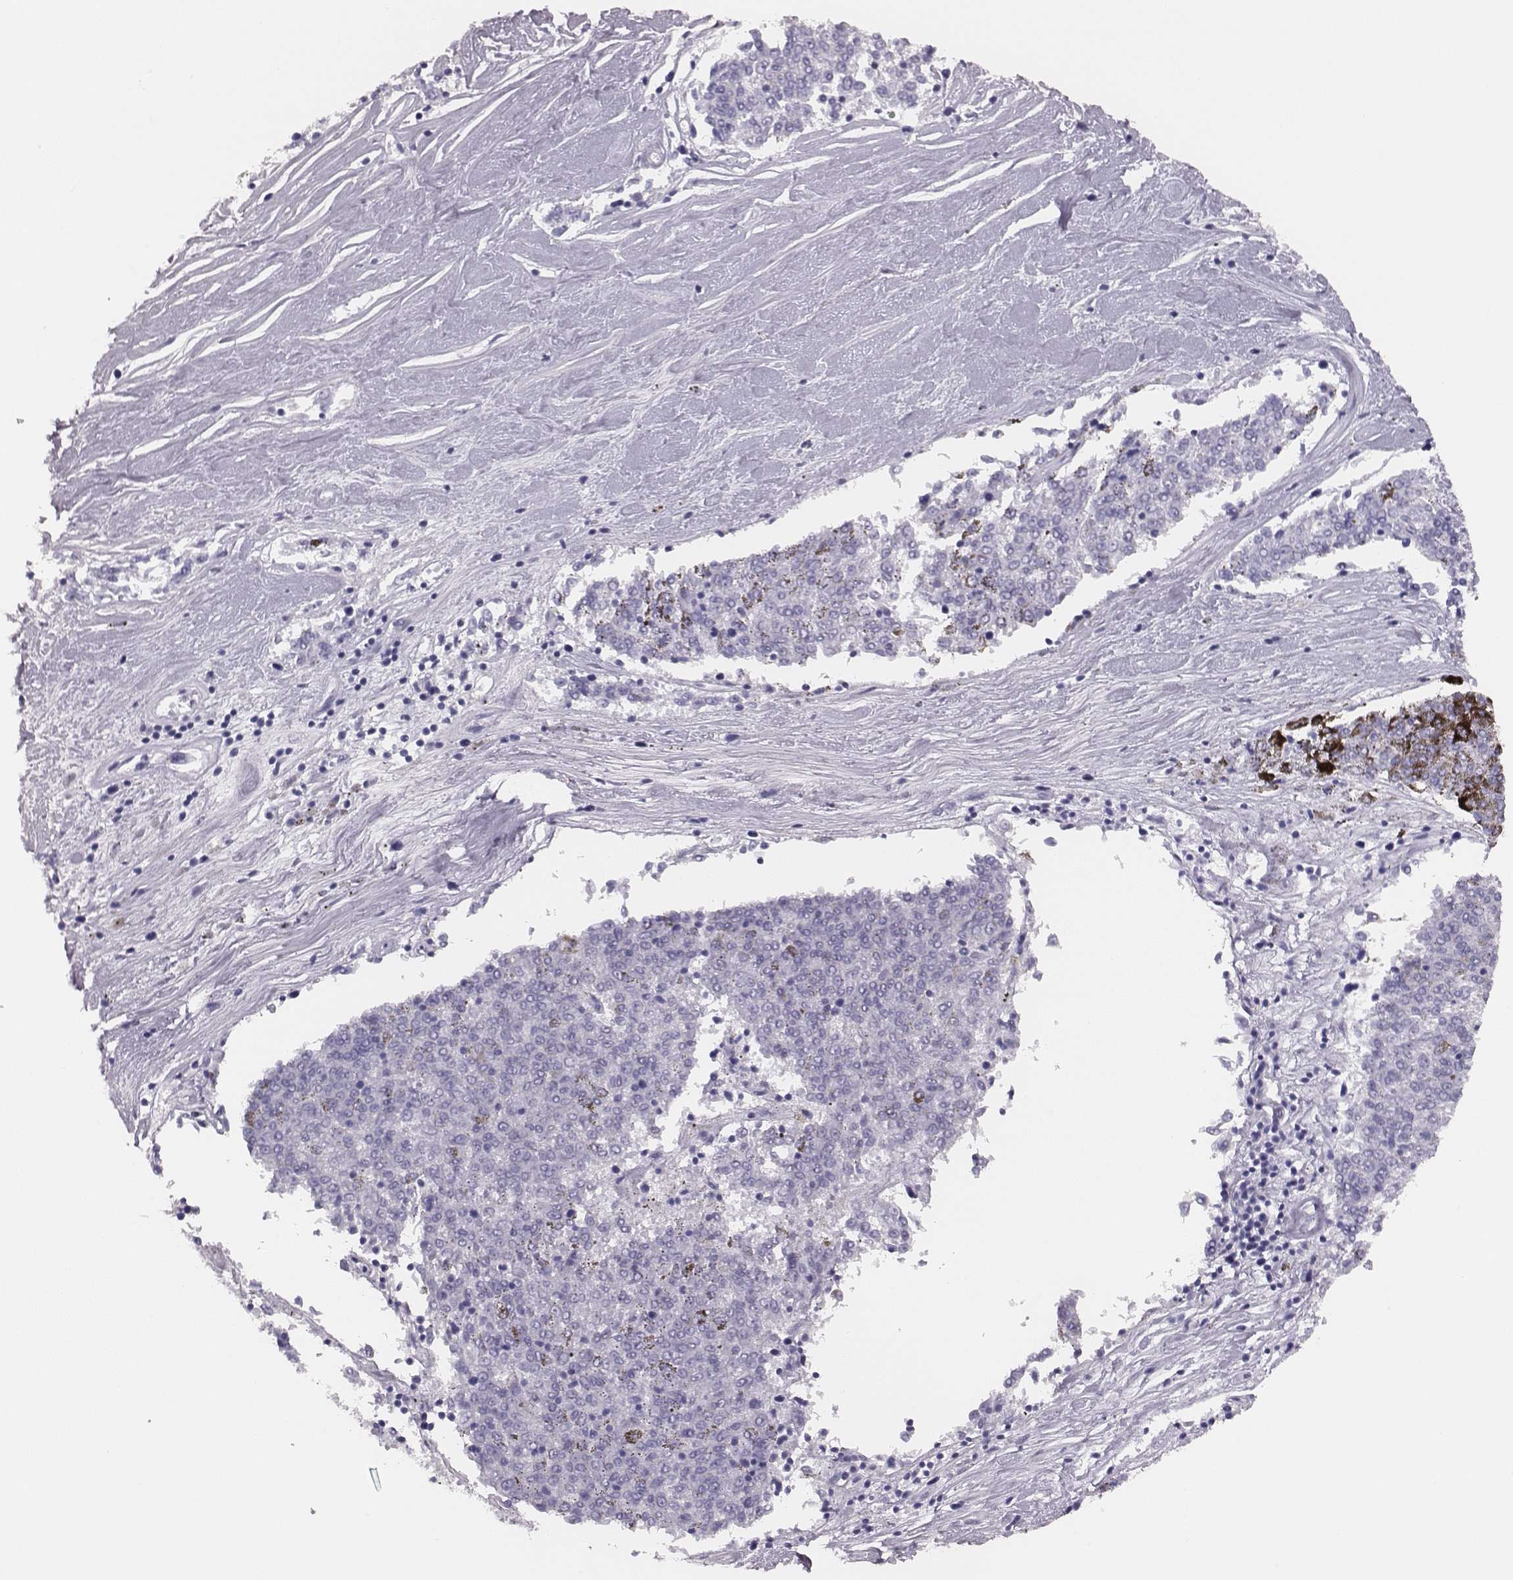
{"staining": {"intensity": "negative", "quantity": "none", "location": "none"}, "tissue": "melanoma", "cell_type": "Tumor cells", "image_type": "cancer", "snomed": [{"axis": "morphology", "description": "Malignant melanoma, NOS"}, {"axis": "topography", "description": "Skin"}], "caption": "This histopathology image is of malignant melanoma stained with IHC to label a protein in brown with the nuclei are counter-stained blue. There is no staining in tumor cells.", "gene": "H1-6", "patient": {"sex": "female", "age": 72}}